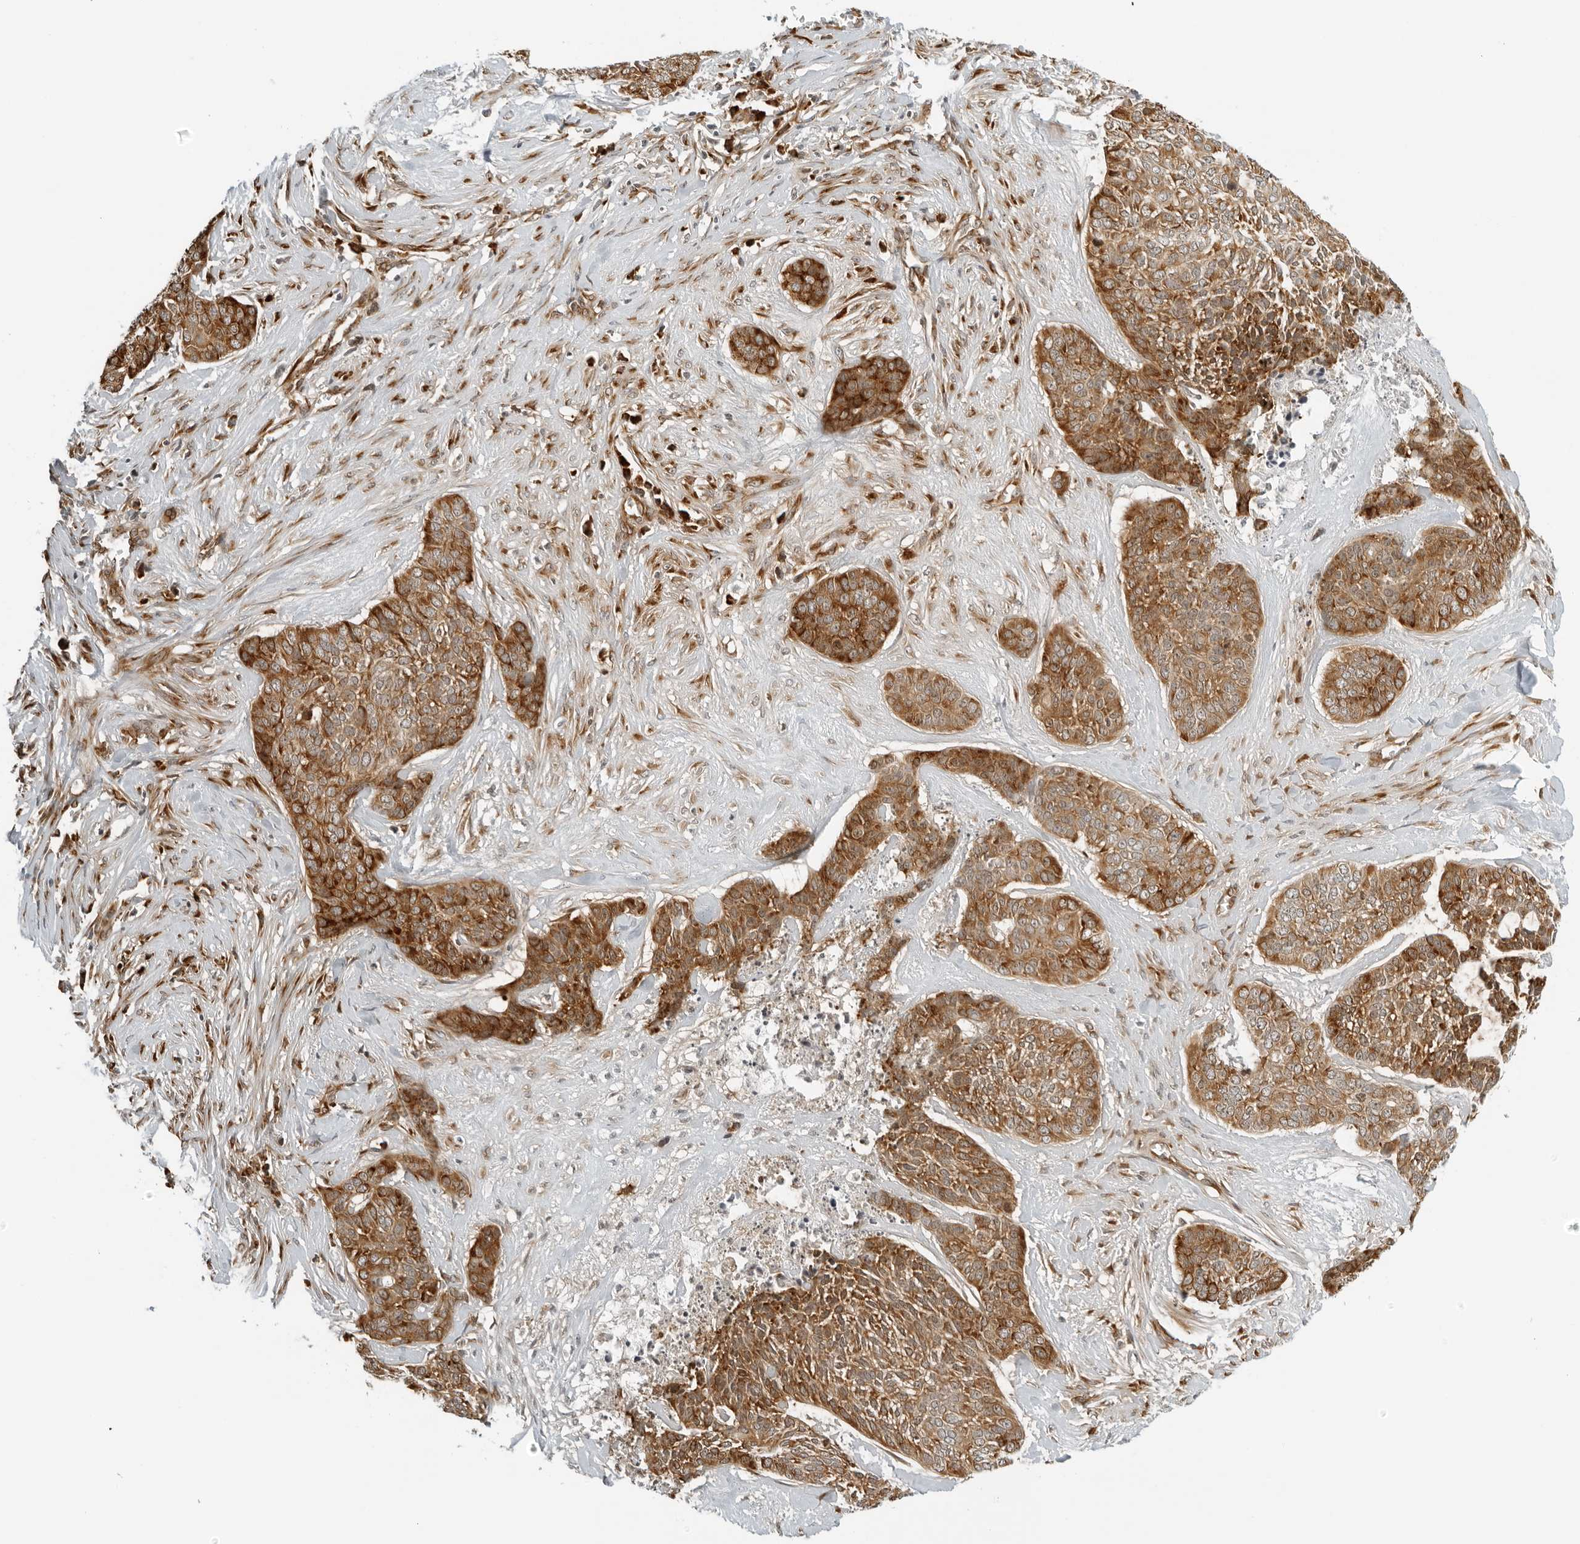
{"staining": {"intensity": "strong", "quantity": ">75%", "location": "cytoplasmic/membranous"}, "tissue": "skin cancer", "cell_type": "Tumor cells", "image_type": "cancer", "snomed": [{"axis": "morphology", "description": "Basal cell carcinoma"}, {"axis": "topography", "description": "Skin"}], "caption": "The image exhibits staining of skin basal cell carcinoma, revealing strong cytoplasmic/membranous protein staining (brown color) within tumor cells.", "gene": "EIF4G1", "patient": {"sex": "female", "age": 64}}